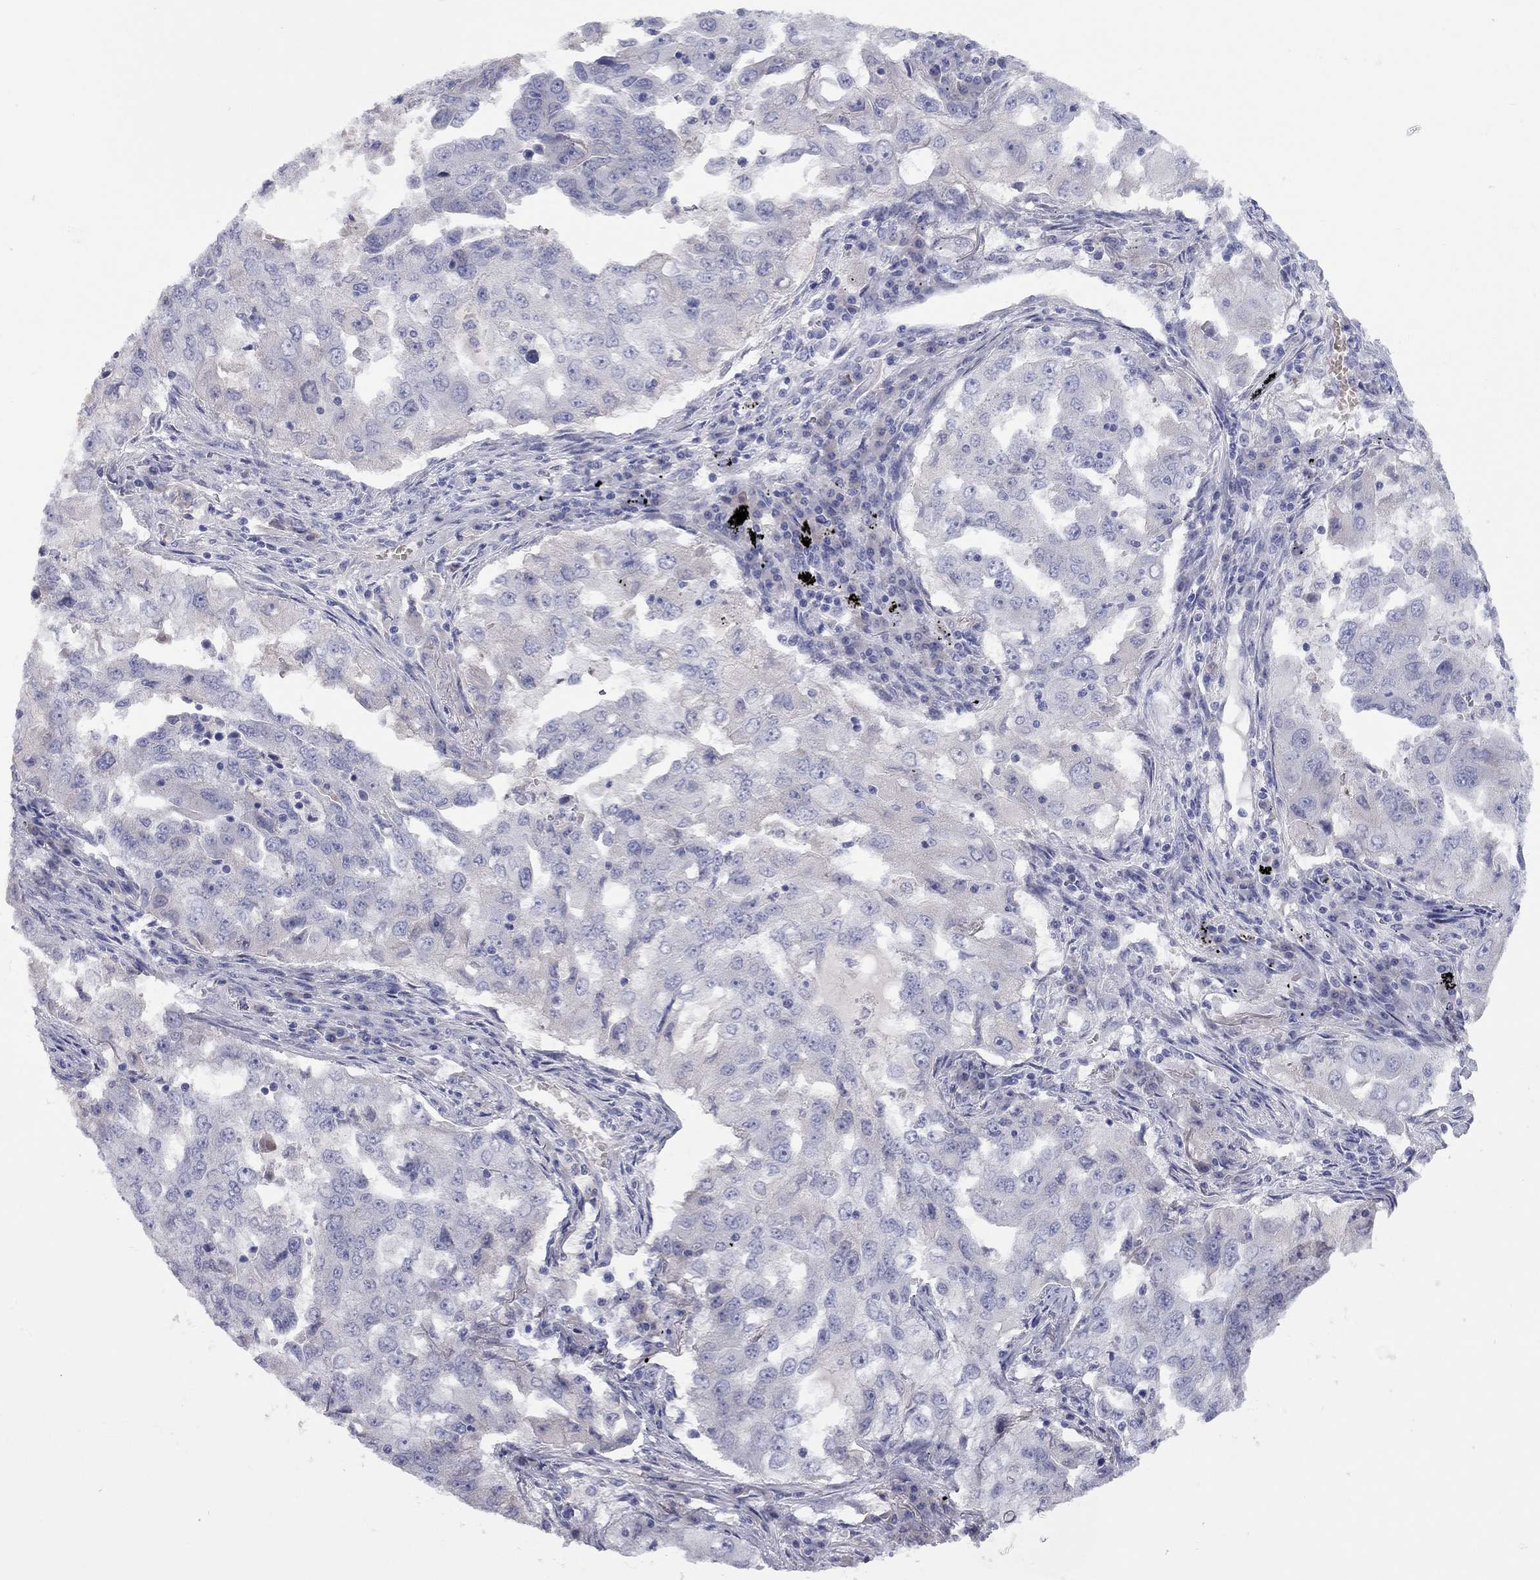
{"staining": {"intensity": "negative", "quantity": "none", "location": "none"}, "tissue": "lung cancer", "cell_type": "Tumor cells", "image_type": "cancer", "snomed": [{"axis": "morphology", "description": "Adenocarcinoma, NOS"}, {"axis": "topography", "description": "Lung"}], "caption": "Immunohistochemistry of human lung adenocarcinoma exhibits no expression in tumor cells.", "gene": "UNC119B", "patient": {"sex": "female", "age": 61}}